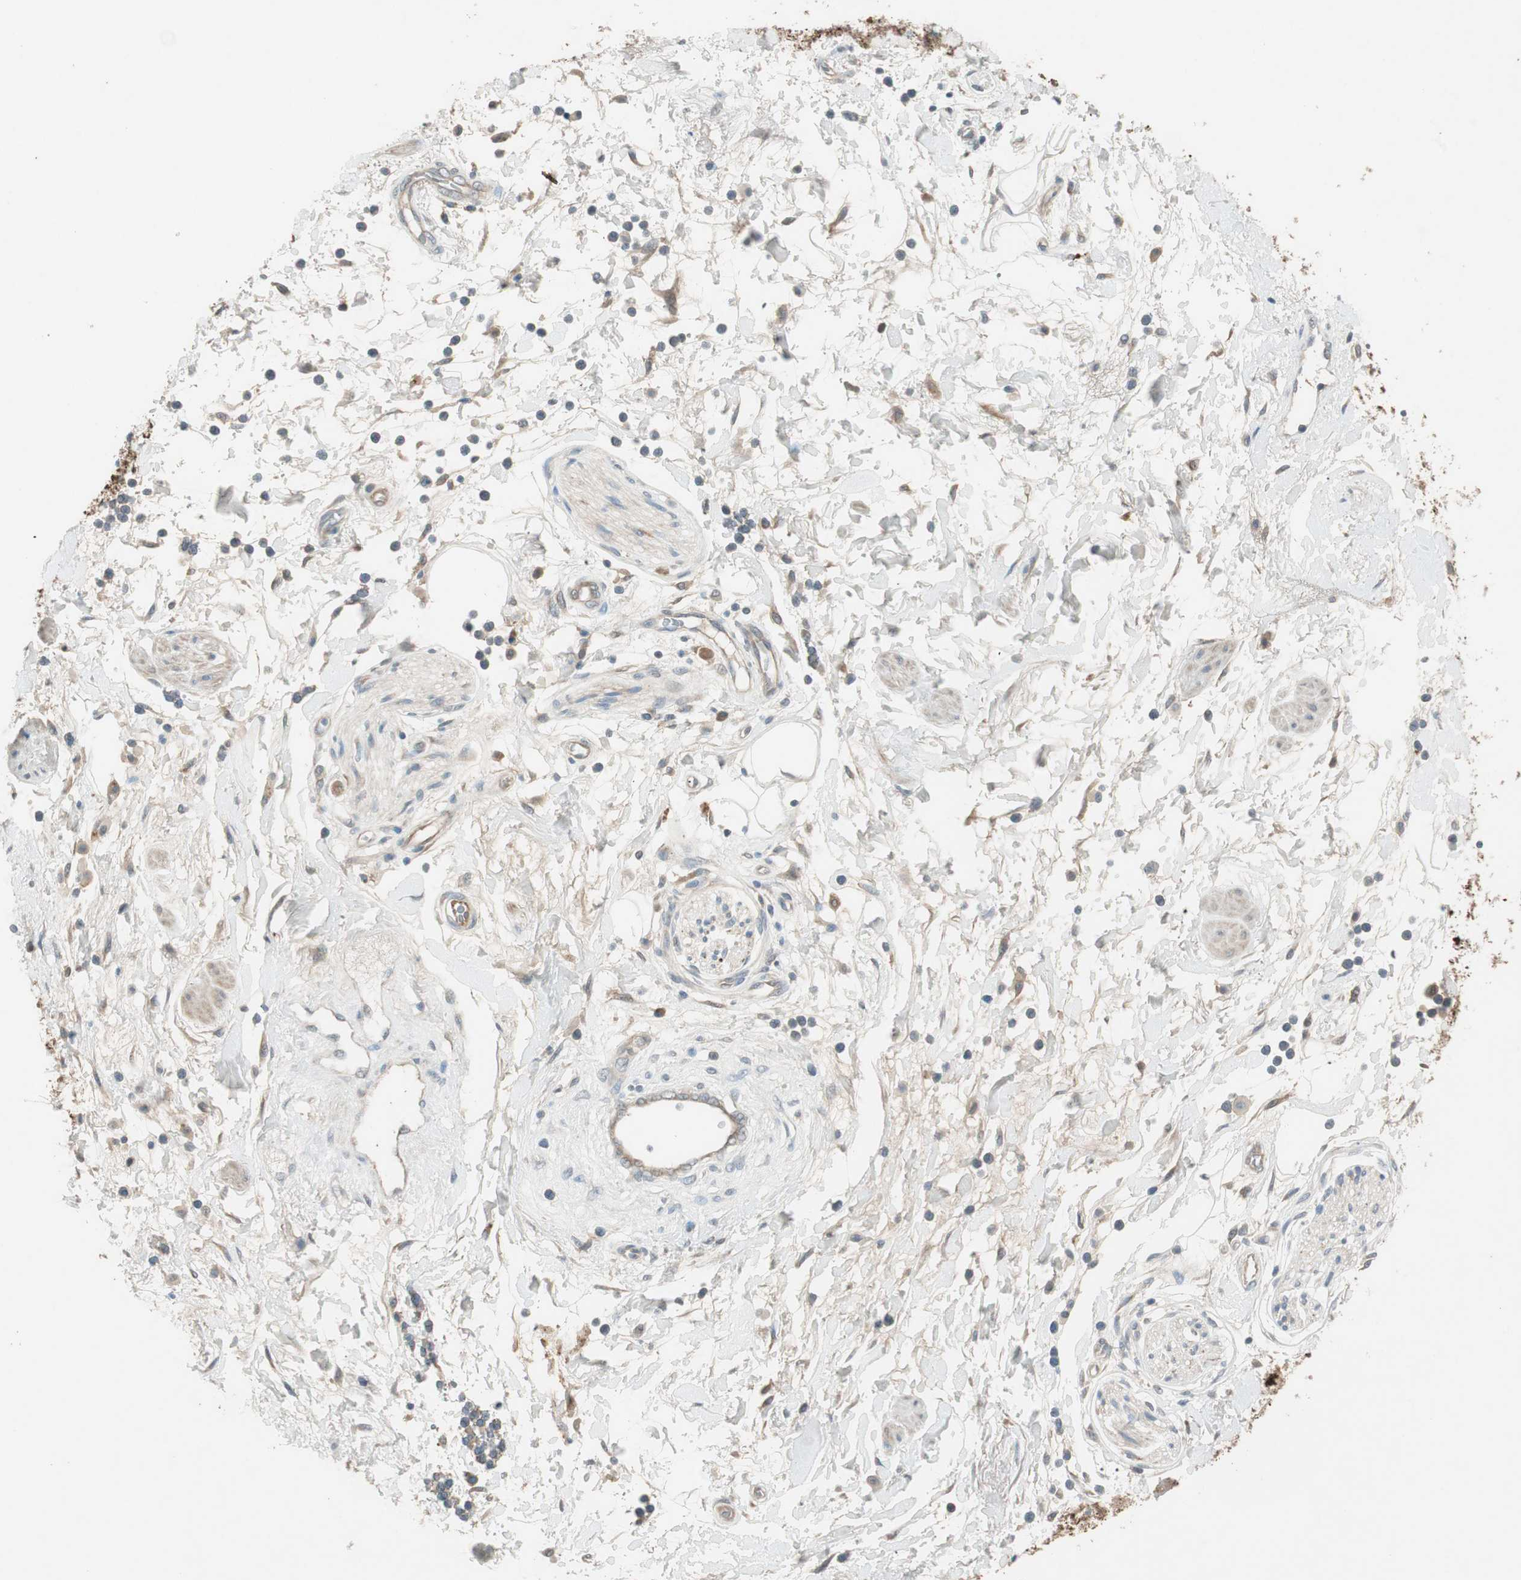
{"staining": {"intensity": "negative", "quantity": "none", "location": "none"}, "tissue": "adipose tissue", "cell_type": "Adipocytes", "image_type": "normal", "snomed": [{"axis": "morphology", "description": "Normal tissue, NOS"}, {"axis": "topography", "description": "Soft tissue"}, {"axis": "topography", "description": "Peripheral nerve tissue"}], "caption": "Normal adipose tissue was stained to show a protein in brown. There is no significant expression in adipocytes. (Stains: DAB IHC with hematoxylin counter stain, Microscopy: brightfield microscopy at high magnification).", "gene": "NCLN", "patient": {"sex": "female", "age": 71}}